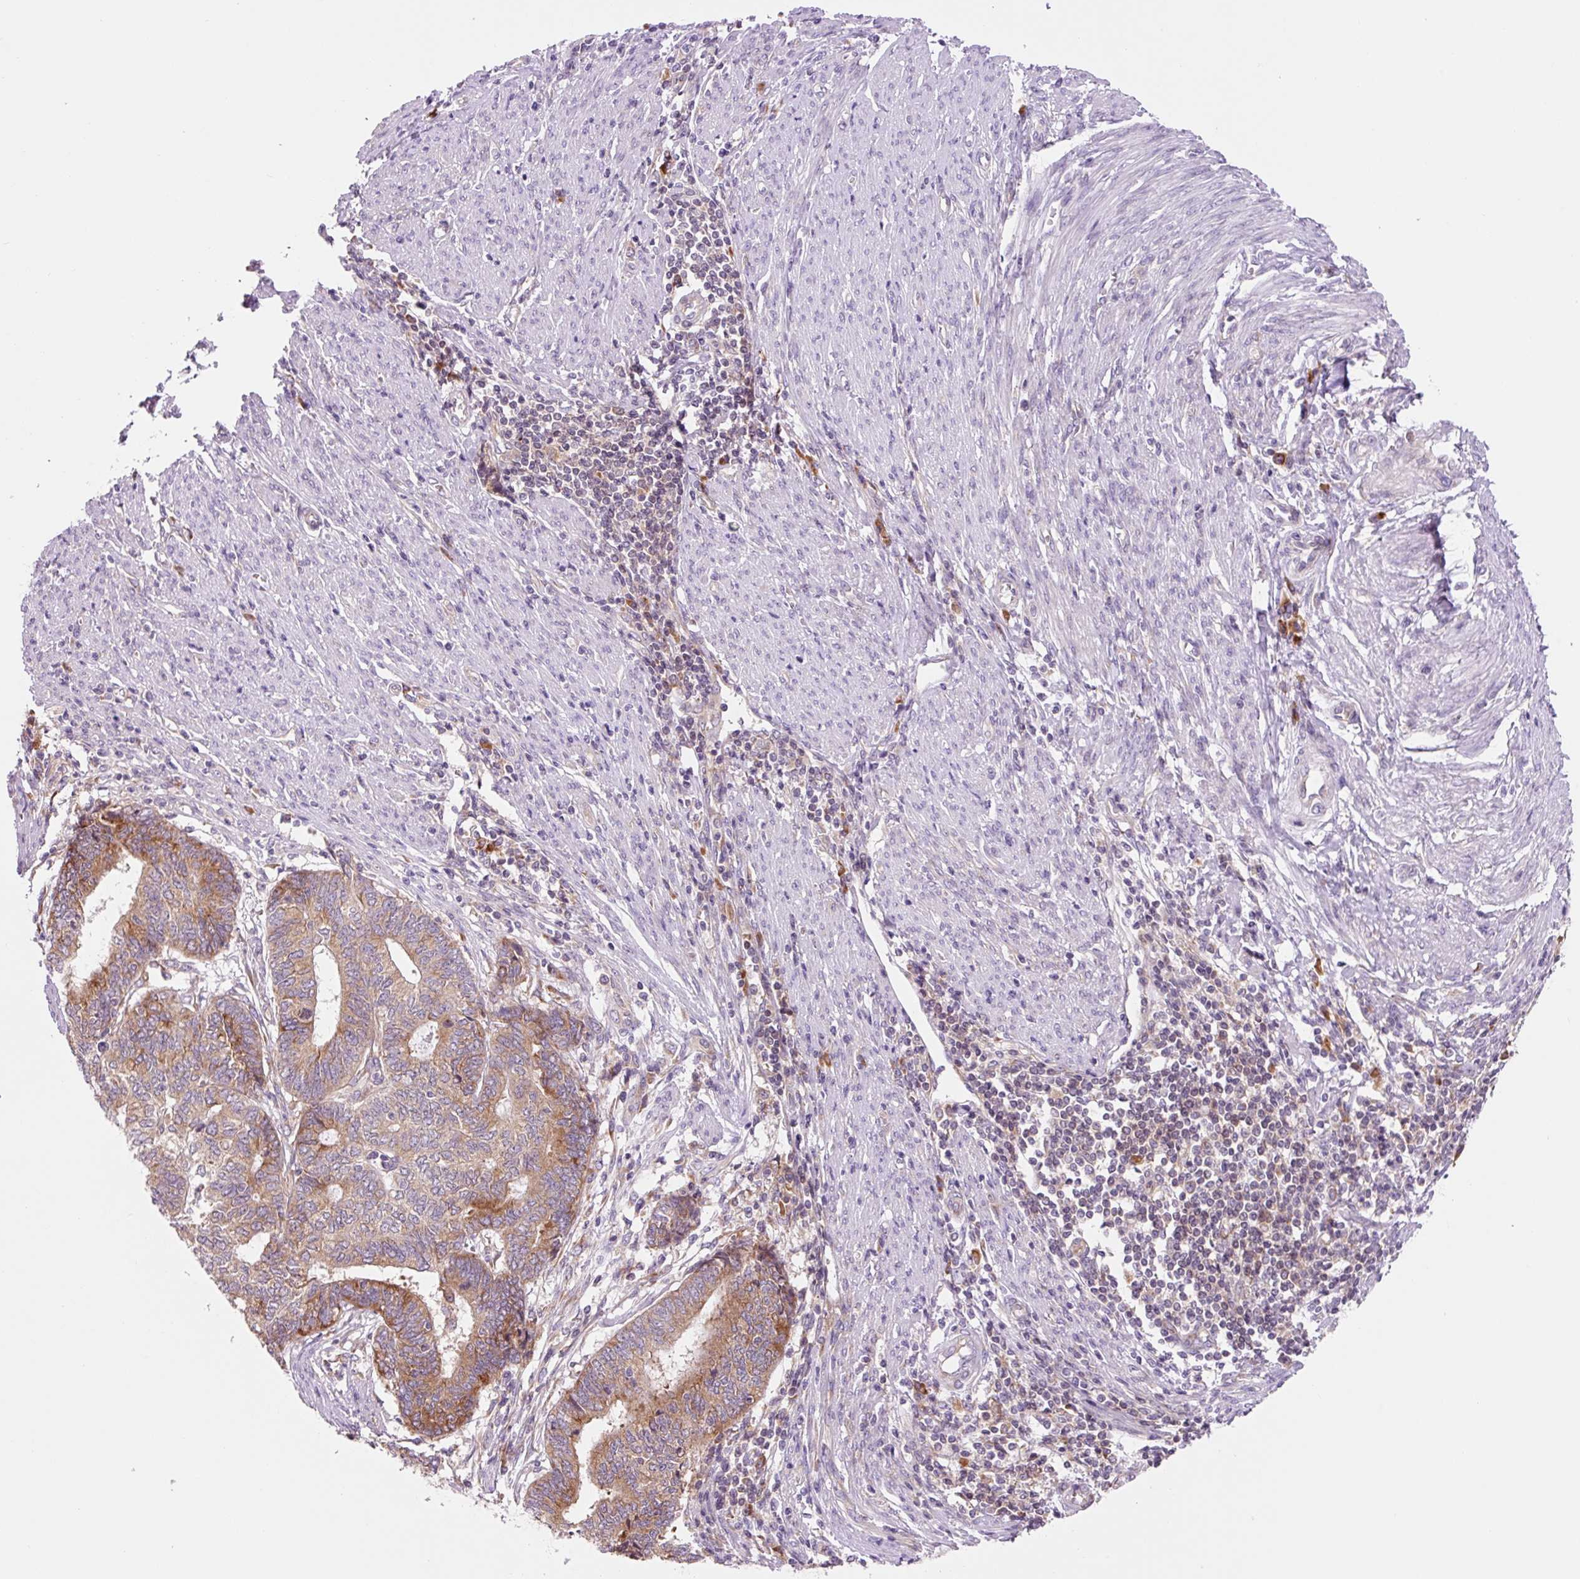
{"staining": {"intensity": "moderate", "quantity": ">75%", "location": "cytoplasmic/membranous"}, "tissue": "endometrial cancer", "cell_type": "Tumor cells", "image_type": "cancer", "snomed": [{"axis": "morphology", "description": "Adenocarcinoma, NOS"}, {"axis": "topography", "description": "Uterus"}, {"axis": "topography", "description": "Endometrium"}], "caption": "IHC photomicrograph of neoplastic tissue: adenocarcinoma (endometrial) stained using immunohistochemistry exhibits medium levels of moderate protein expression localized specifically in the cytoplasmic/membranous of tumor cells, appearing as a cytoplasmic/membranous brown color.", "gene": "RPL41", "patient": {"sex": "female", "age": 70}}